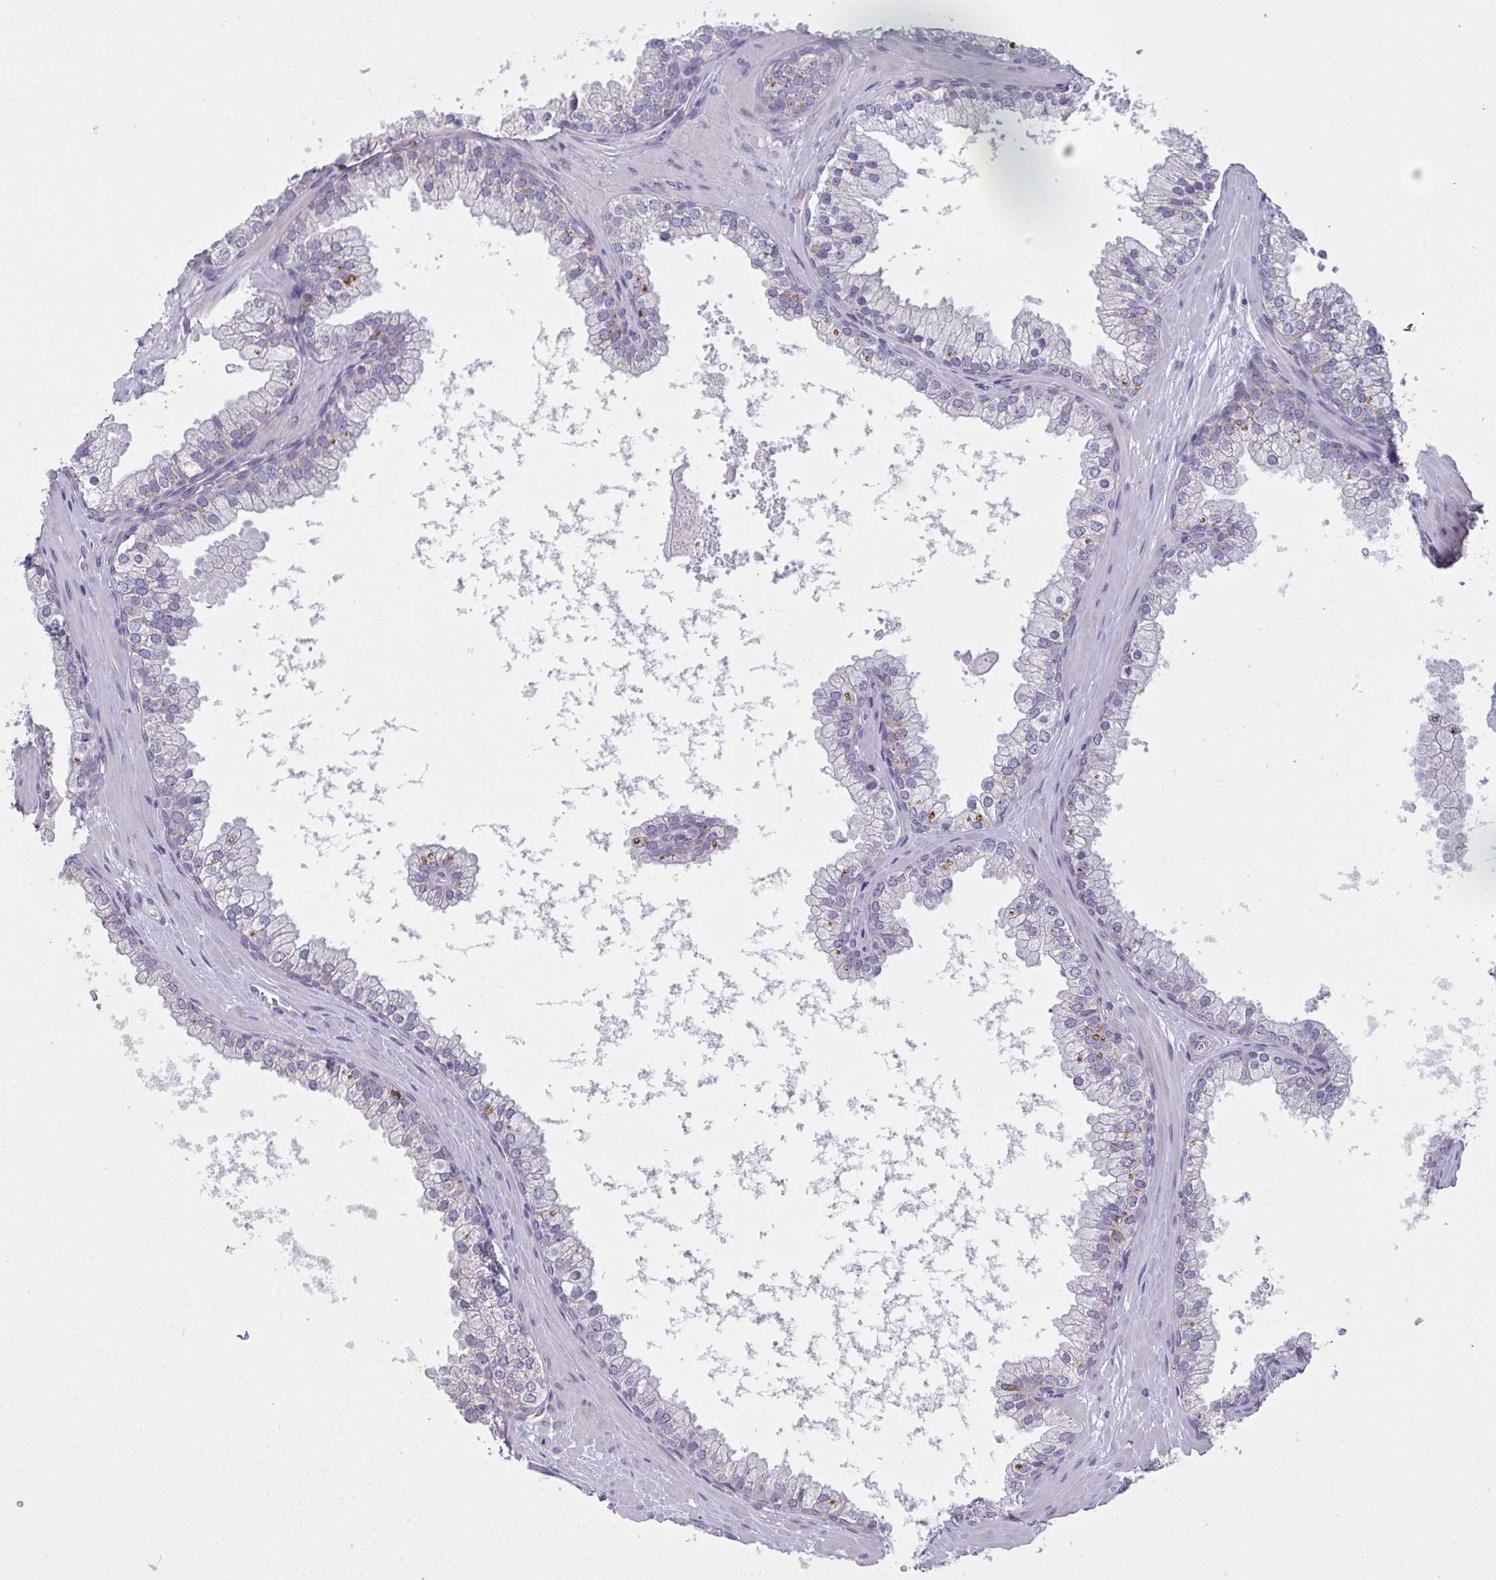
{"staining": {"intensity": "moderate", "quantity": "<25%", "location": "cytoplasmic/membranous"}, "tissue": "prostate", "cell_type": "Glandular cells", "image_type": "normal", "snomed": [{"axis": "morphology", "description": "Normal tissue, NOS"}, {"axis": "topography", "description": "Prostate"}, {"axis": "topography", "description": "Peripheral nerve tissue"}], "caption": "An IHC micrograph of benign tissue is shown. Protein staining in brown shows moderate cytoplasmic/membranous positivity in prostate within glandular cells. (Stains: DAB (3,3'-diaminobenzidine) in brown, nuclei in blue, Microscopy: brightfield microscopy at high magnification).", "gene": "TMEM219", "patient": {"sex": "male", "age": 61}}